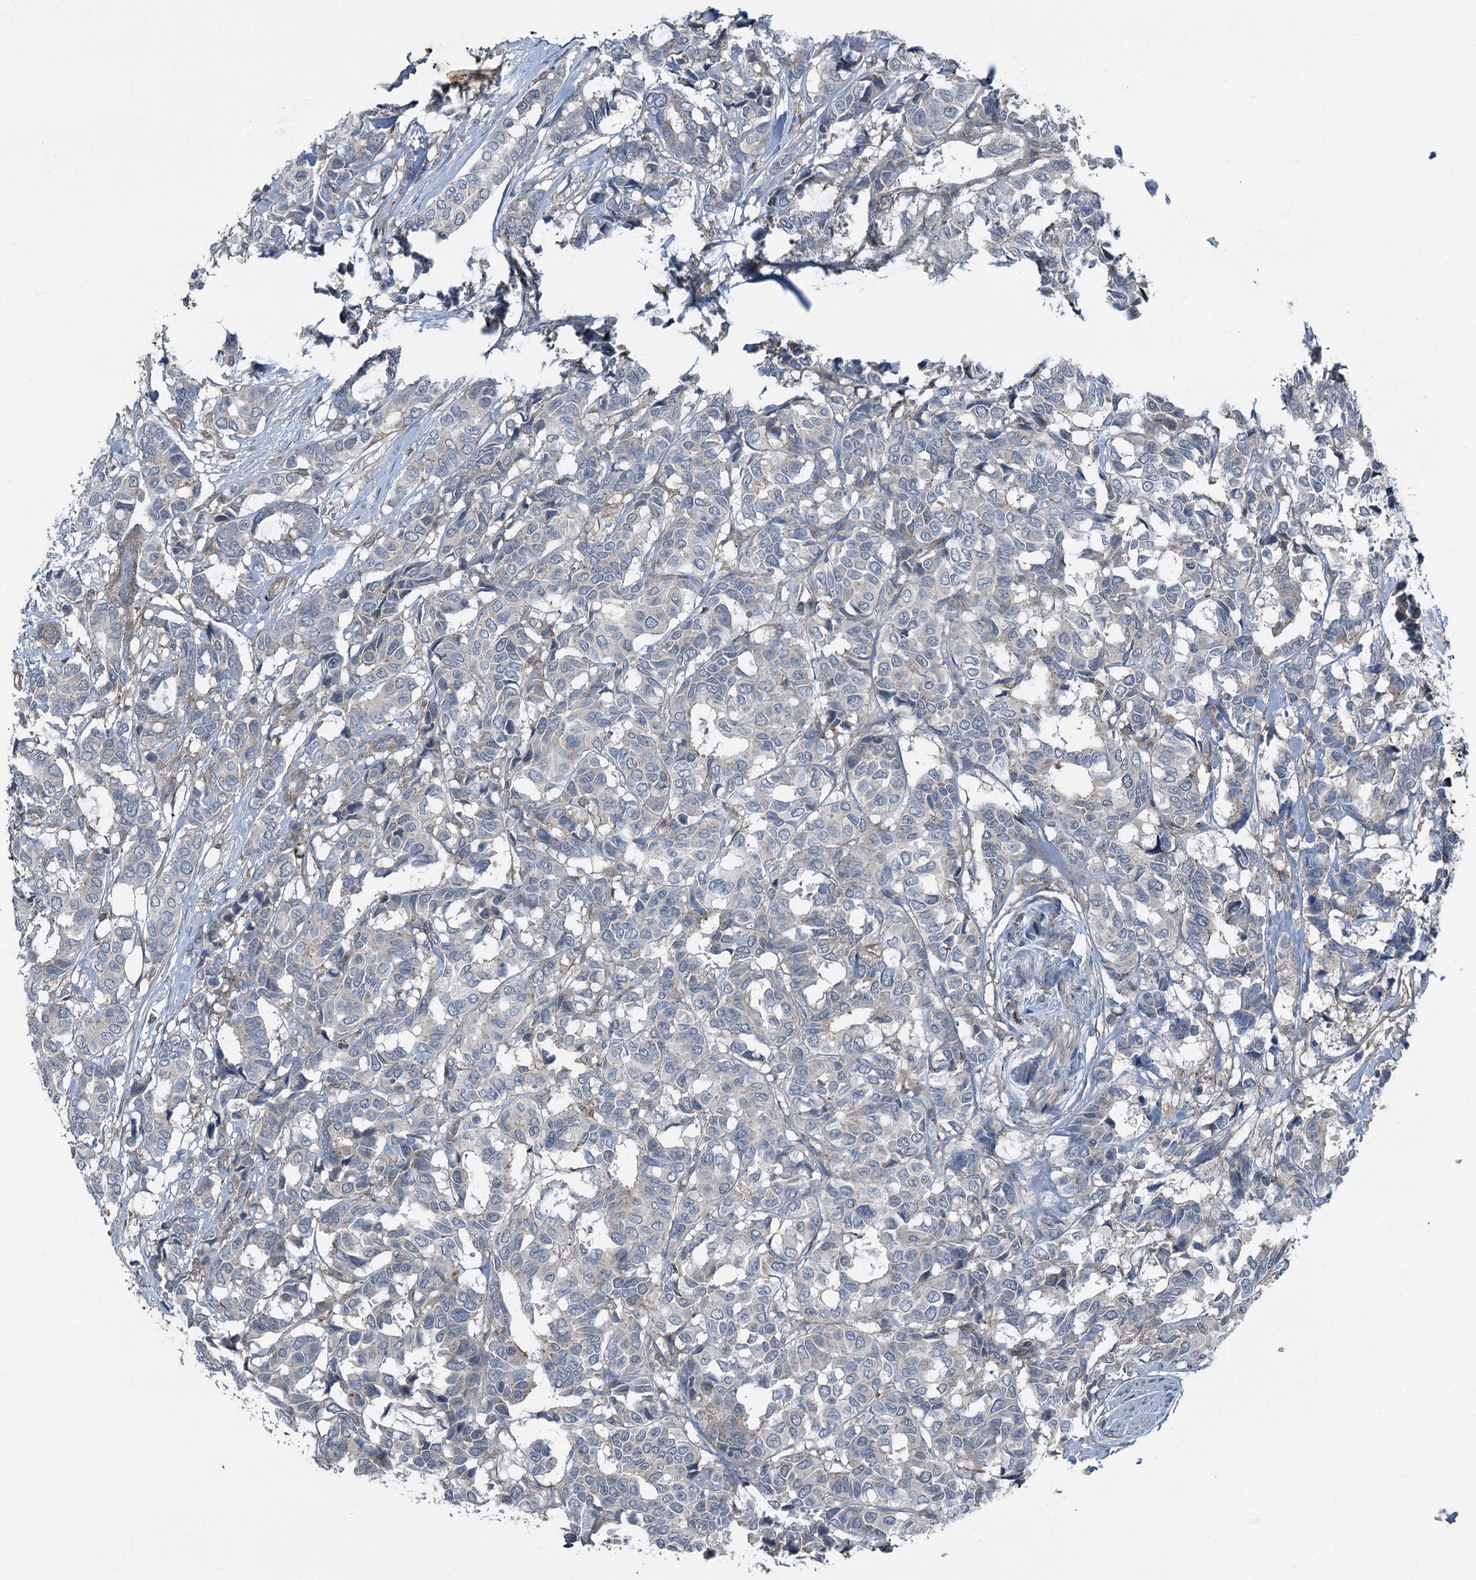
{"staining": {"intensity": "negative", "quantity": "none", "location": "none"}, "tissue": "breast cancer", "cell_type": "Tumor cells", "image_type": "cancer", "snomed": [{"axis": "morphology", "description": "Duct carcinoma"}, {"axis": "topography", "description": "Breast"}], "caption": "This is an IHC image of human infiltrating ductal carcinoma (breast). There is no positivity in tumor cells.", "gene": "AXL", "patient": {"sex": "female", "age": 87}}